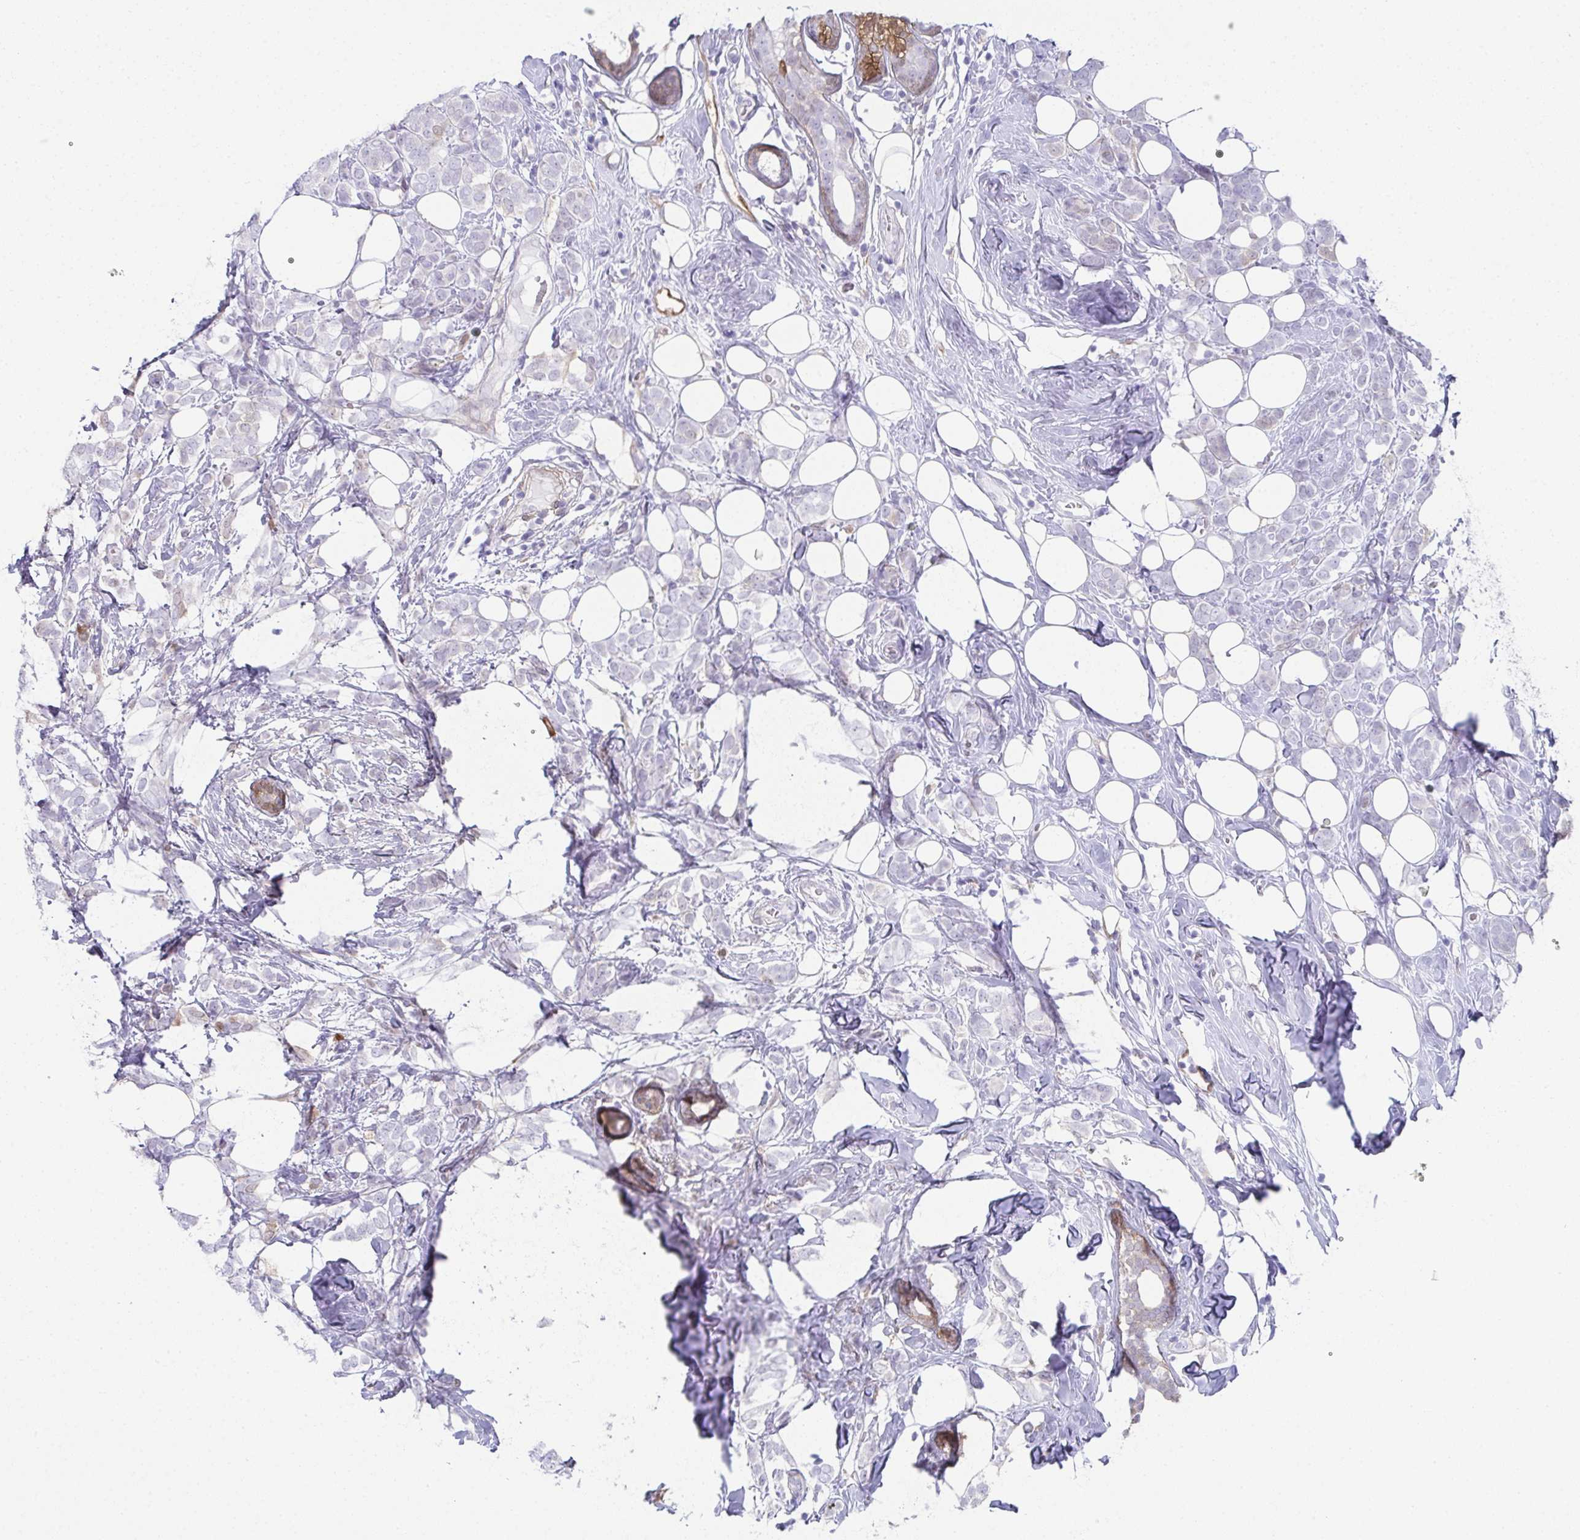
{"staining": {"intensity": "negative", "quantity": "none", "location": "none"}, "tissue": "breast cancer", "cell_type": "Tumor cells", "image_type": "cancer", "snomed": [{"axis": "morphology", "description": "Lobular carcinoma"}, {"axis": "topography", "description": "Breast"}], "caption": "Protein analysis of breast lobular carcinoma reveals no significant expression in tumor cells.", "gene": "RBP1", "patient": {"sex": "female", "age": 49}}